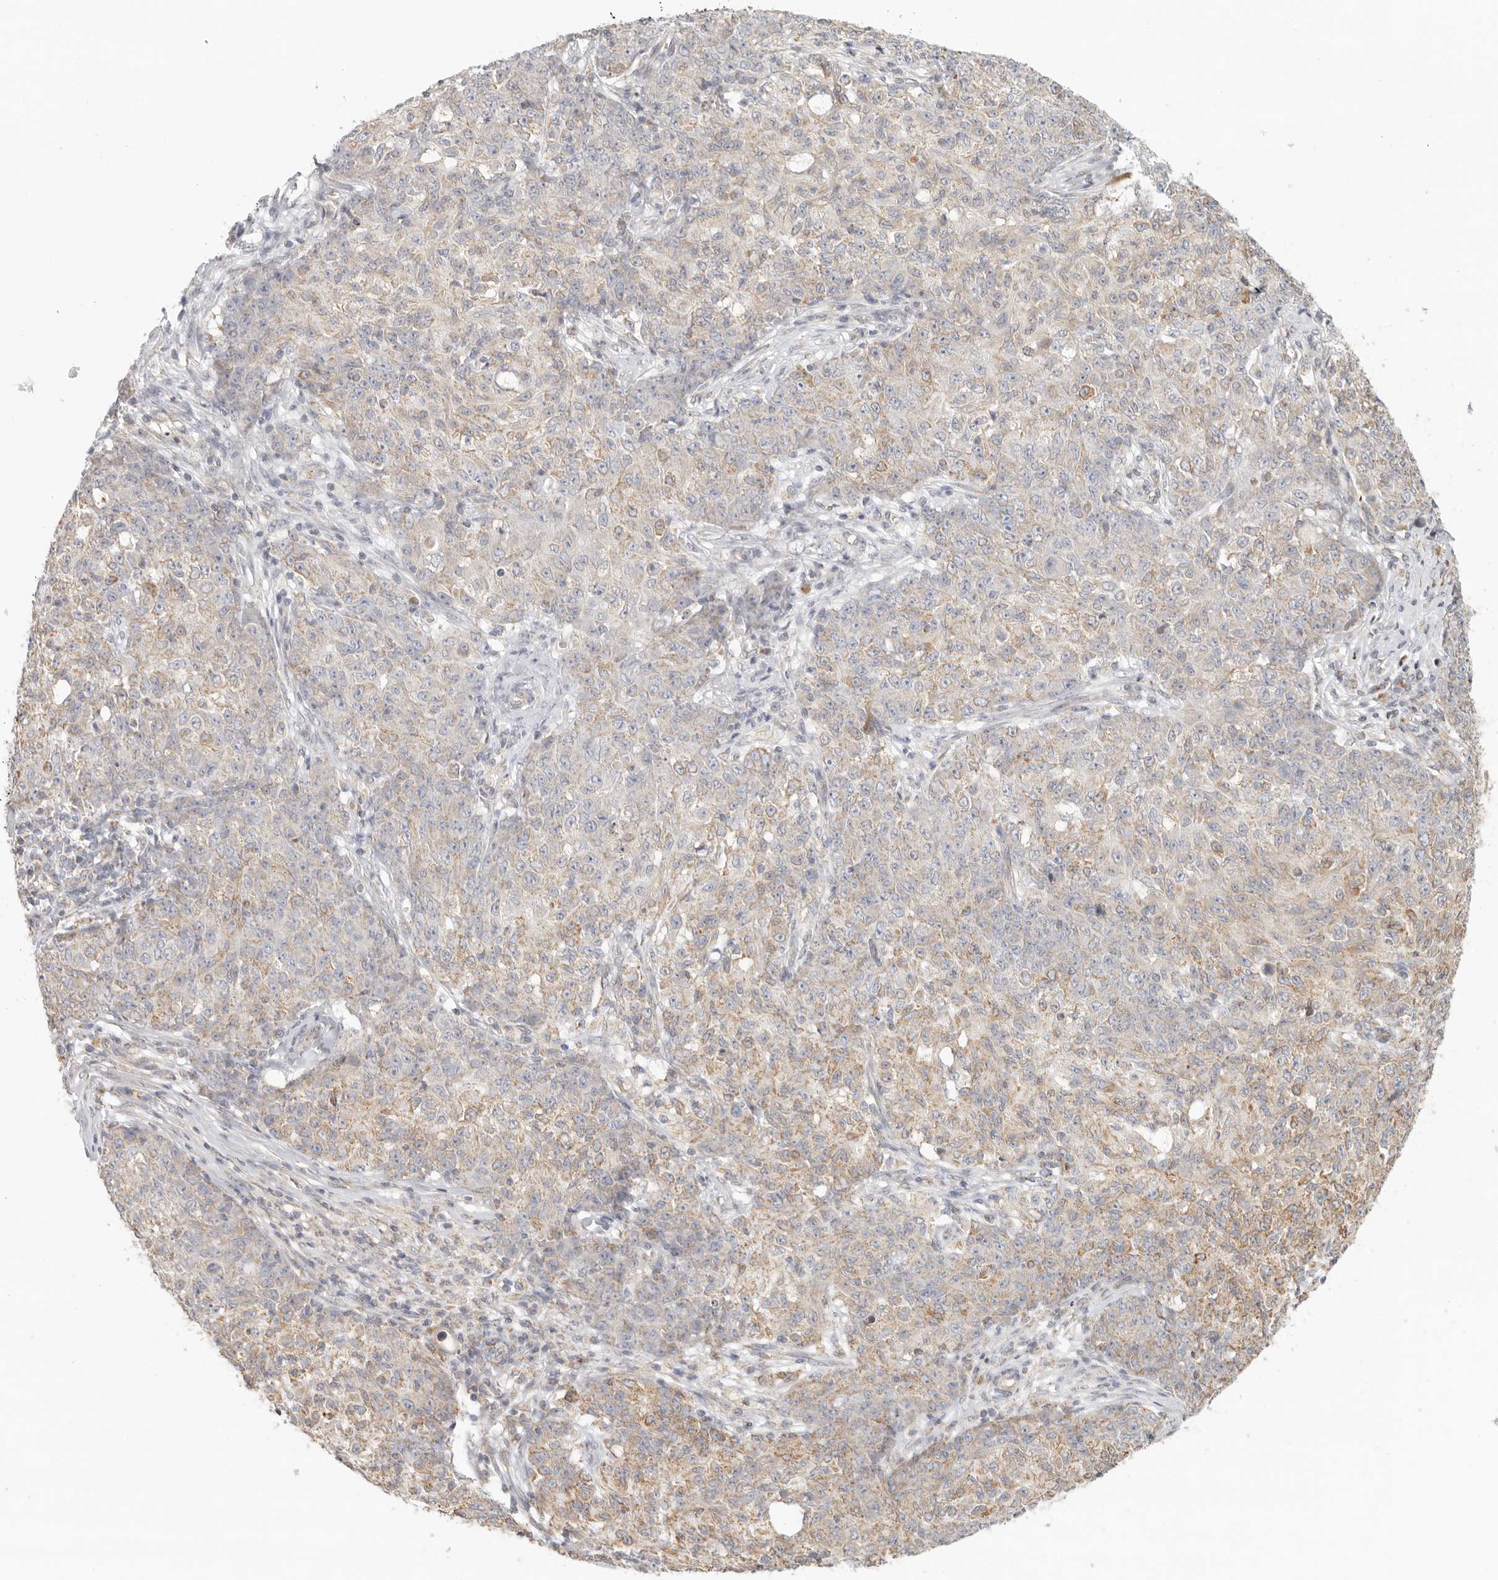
{"staining": {"intensity": "moderate", "quantity": "<25%", "location": "cytoplasmic/membranous"}, "tissue": "ovarian cancer", "cell_type": "Tumor cells", "image_type": "cancer", "snomed": [{"axis": "morphology", "description": "Carcinoma, endometroid"}, {"axis": "topography", "description": "Ovary"}], "caption": "This is a photomicrograph of immunohistochemistry staining of ovarian cancer, which shows moderate positivity in the cytoplasmic/membranous of tumor cells.", "gene": "KDF1", "patient": {"sex": "female", "age": 42}}